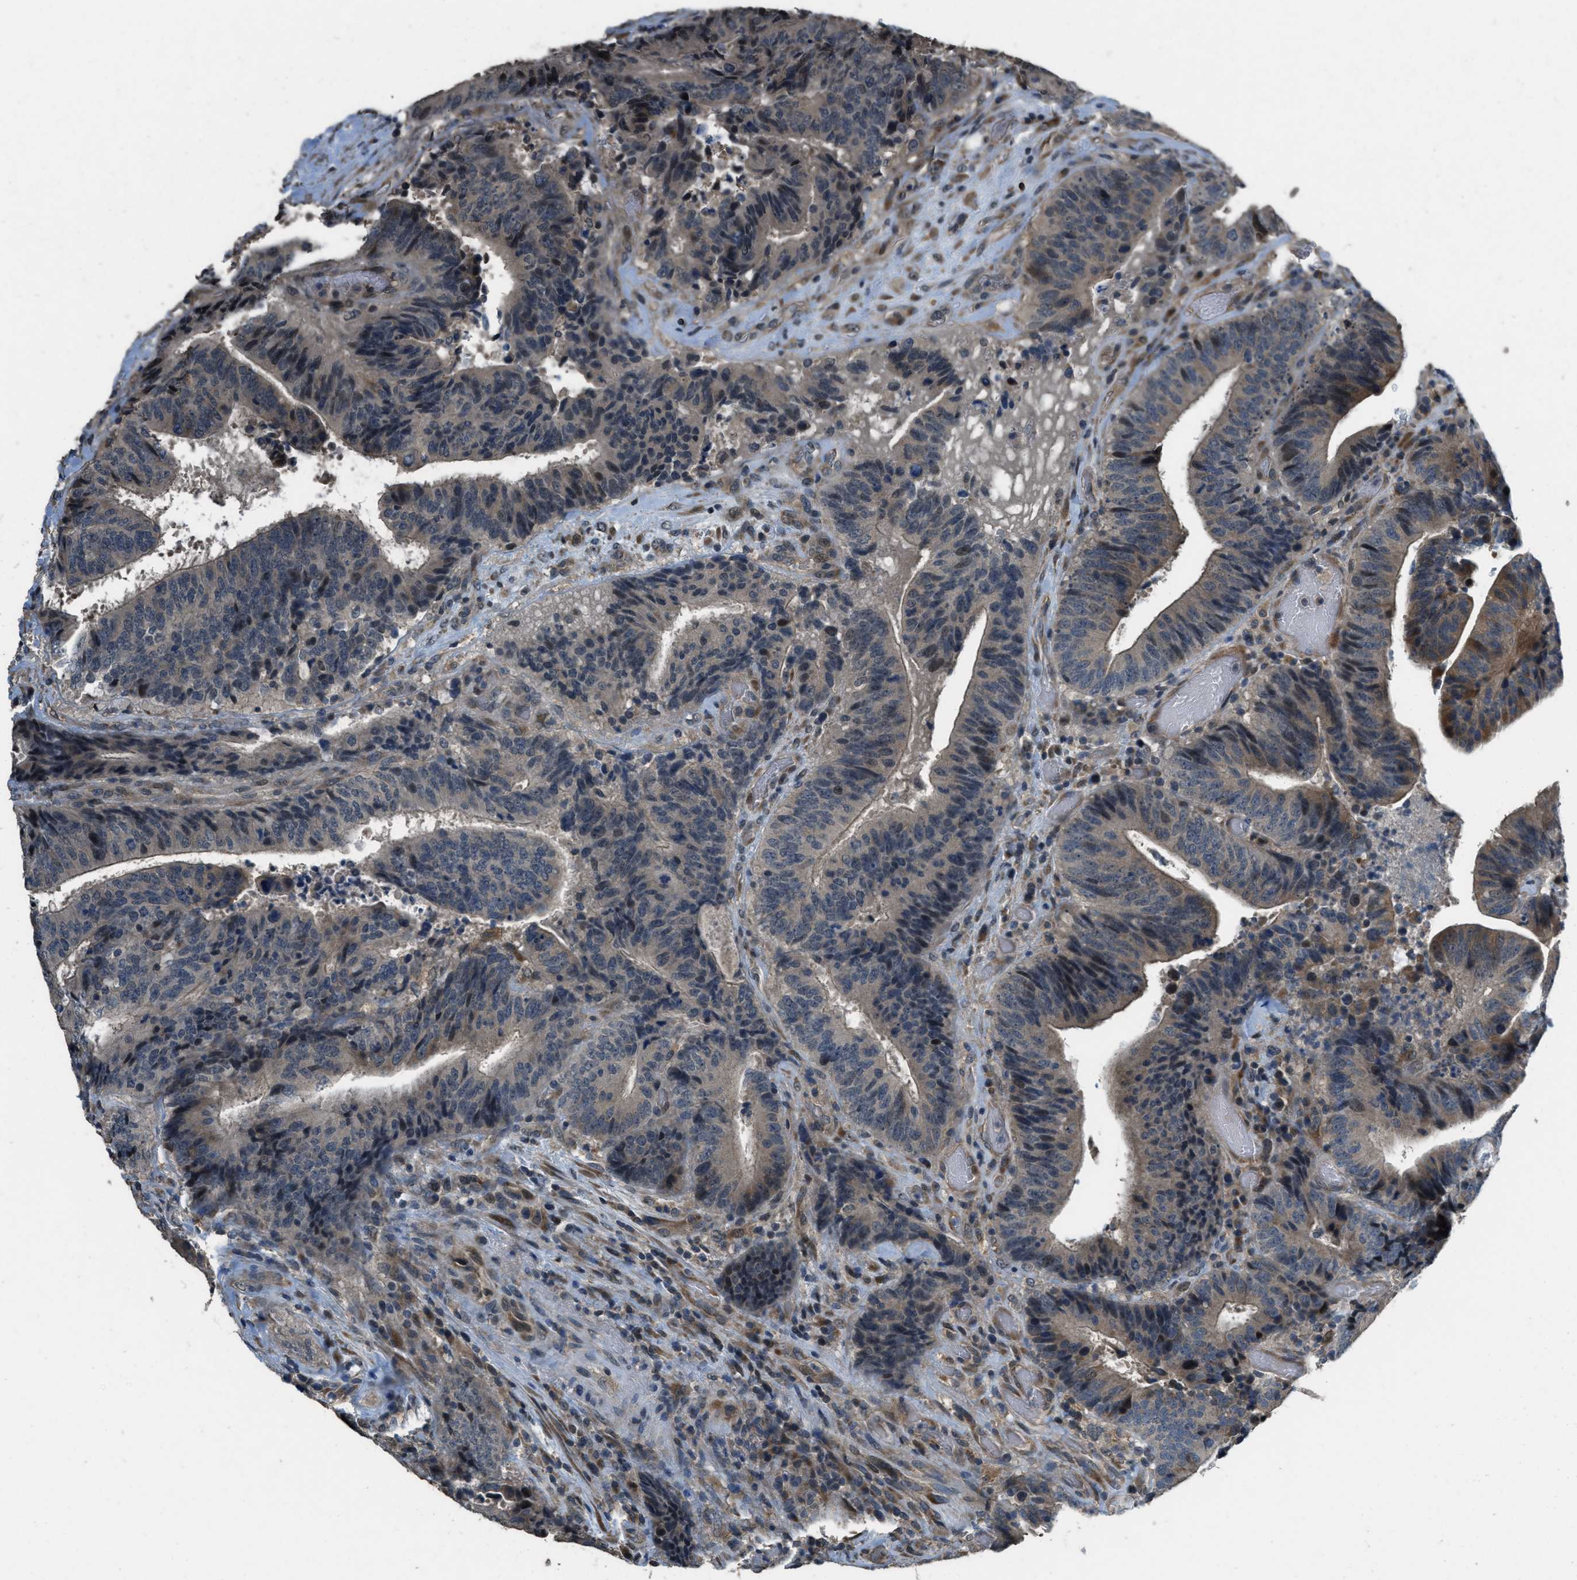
{"staining": {"intensity": "strong", "quantity": "<25%", "location": "nuclear"}, "tissue": "colorectal cancer", "cell_type": "Tumor cells", "image_type": "cancer", "snomed": [{"axis": "morphology", "description": "Adenocarcinoma, NOS"}, {"axis": "topography", "description": "Rectum"}], "caption": "The immunohistochemical stain labels strong nuclear staining in tumor cells of adenocarcinoma (colorectal) tissue. (Stains: DAB (3,3'-diaminobenzidine) in brown, nuclei in blue, Microscopy: brightfield microscopy at high magnification).", "gene": "NAT1", "patient": {"sex": "male", "age": 72}}